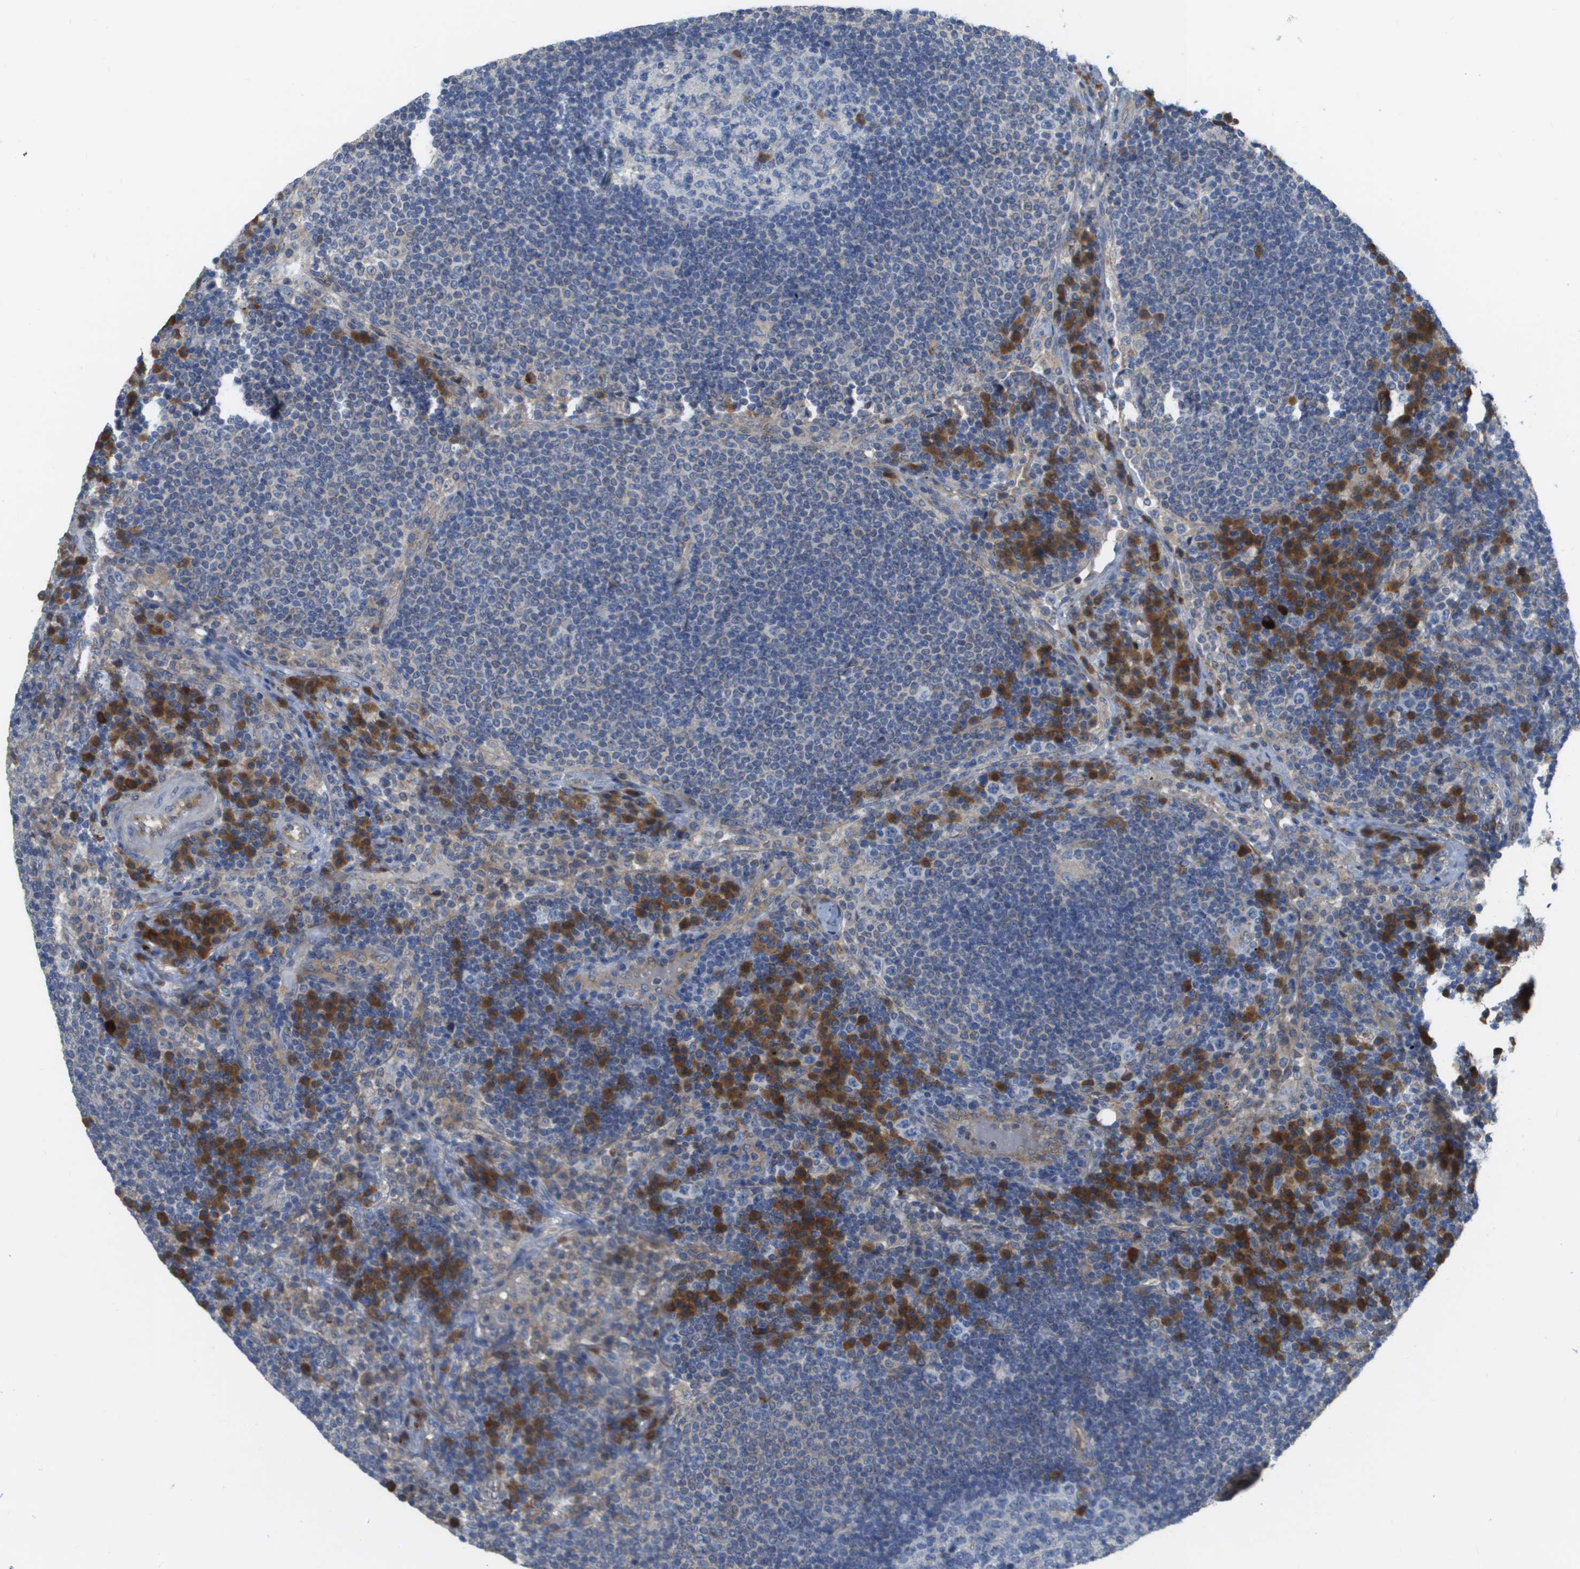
{"staining": {"intensity": "moderate", "quantity": "<25%", "location": "cytoplasmic/membranous"}, "tissue": "lymph node", "cell_type": "Germinal center cells", "image_type": "normal", "snomed": [{"axis": "morphology", "description": "Normal tissue, NOS"}, {"axis": "topography", "description": "Lymph node"}], "caption": "An immunohistochemistry histopathology image of benign tissue is shown. Protein staining in brown labels moderate cytoplasmic/membranous positivity in lymph node within germinal center cells.", "gene": "CASP10", "patient": {"sex": "female", "age": 53}}